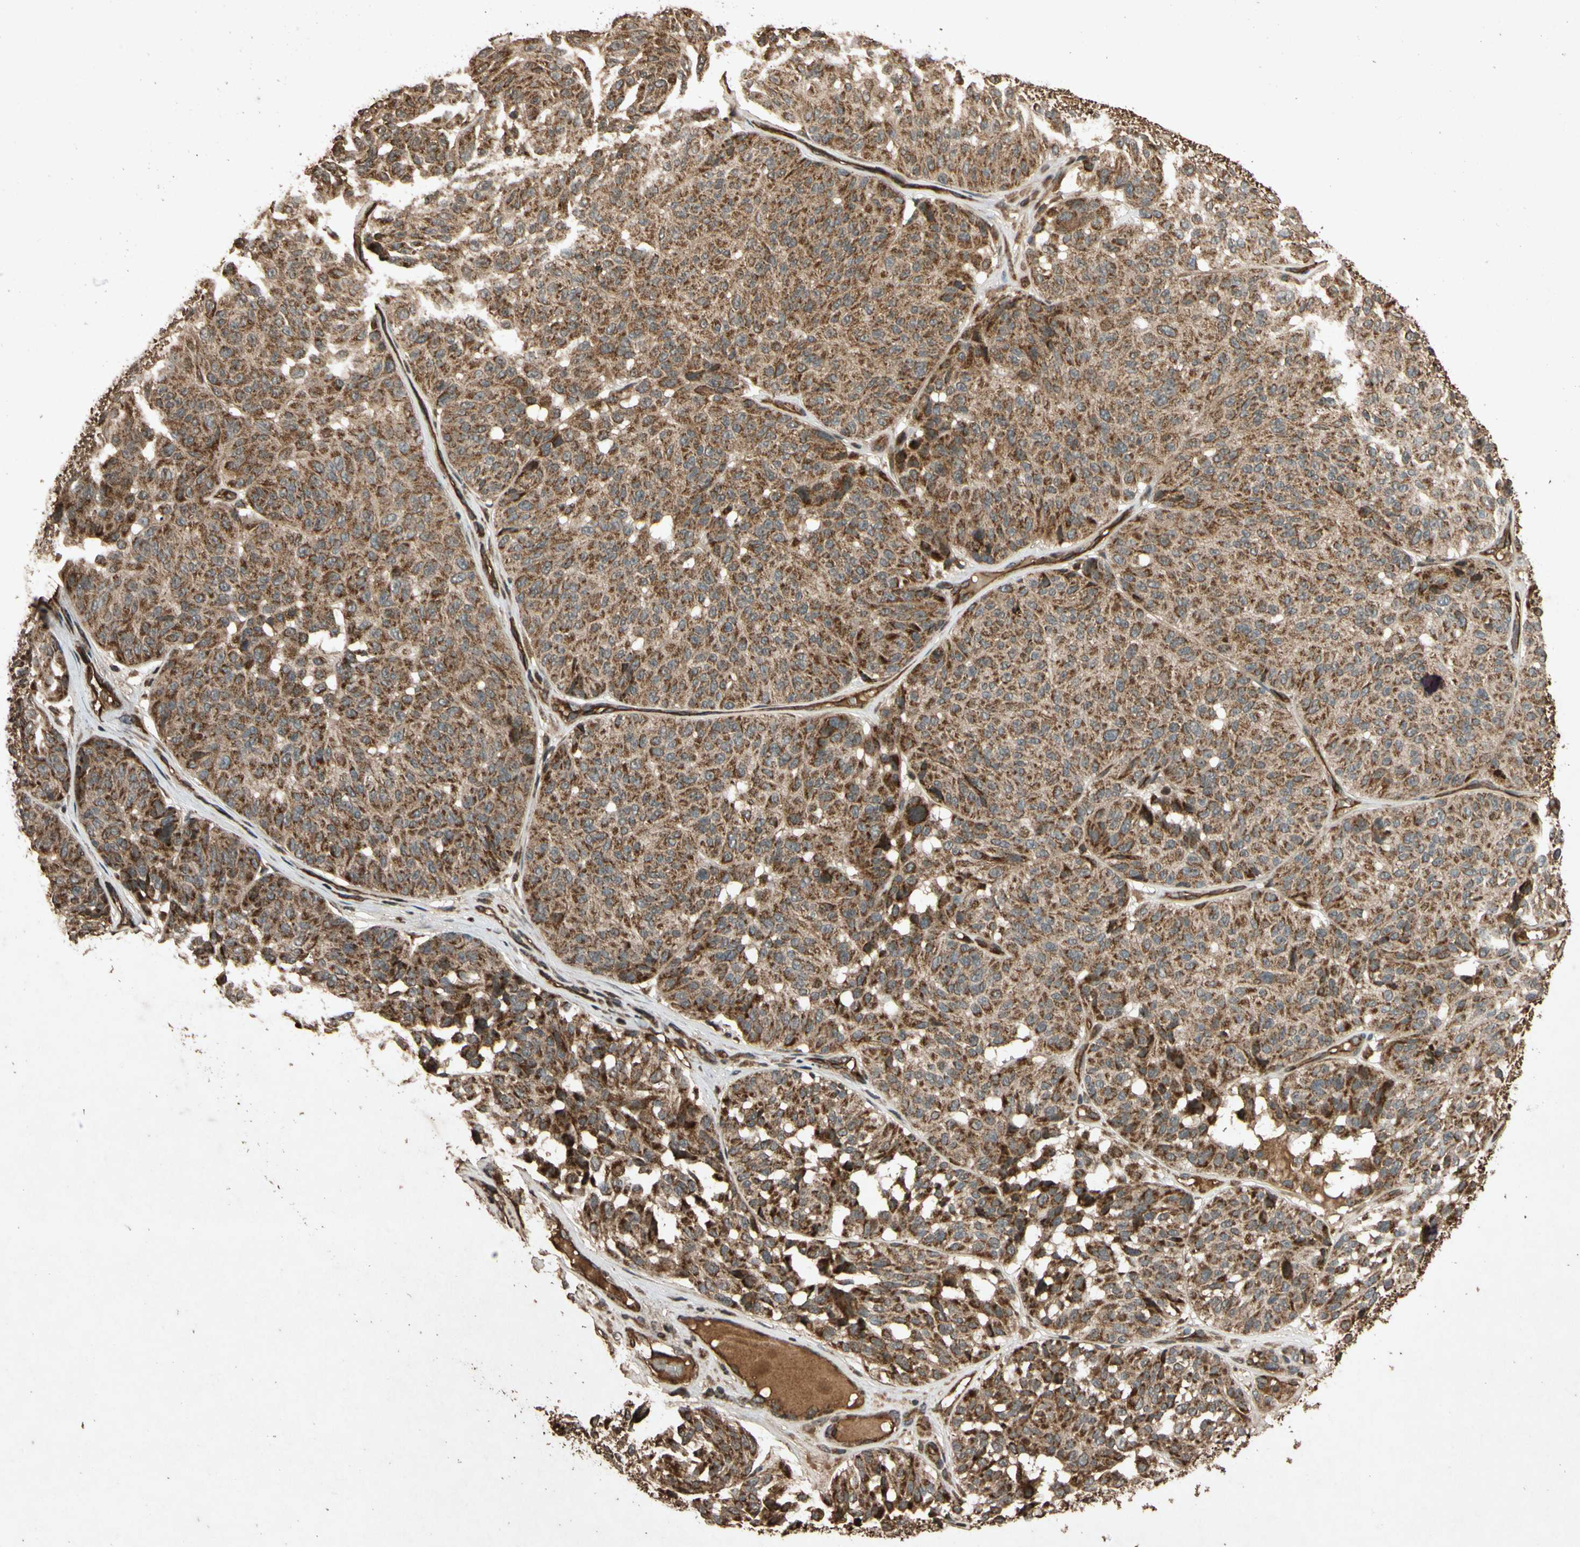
{"staining": {"intensity": "strong", "quantity": ">75%", "location": "cytoplasmic/membranous"}, "tissue": "melanoma", "cell_type": "Tumor cells", "image_type": "cancer", "snomed": [{"axis": "morphology", "description": "Malignant melanoma, NOS"}, {"axis": "topography", "description": "Skin"}], "caption": "Malignant melanoma stained with DAB IHC shows high levels of strong cytoplasmic/membranous staining in about >75% of tumor cells. The staining was performed using DAB (3,3'-diaminobenzidine) to visualize the protein expression in brown, while the nuclei were stained in blue with hematoxylin (Magnification: 20x).", "gene": "TXN2", "patient": {"sex": "female", "age": 46}}